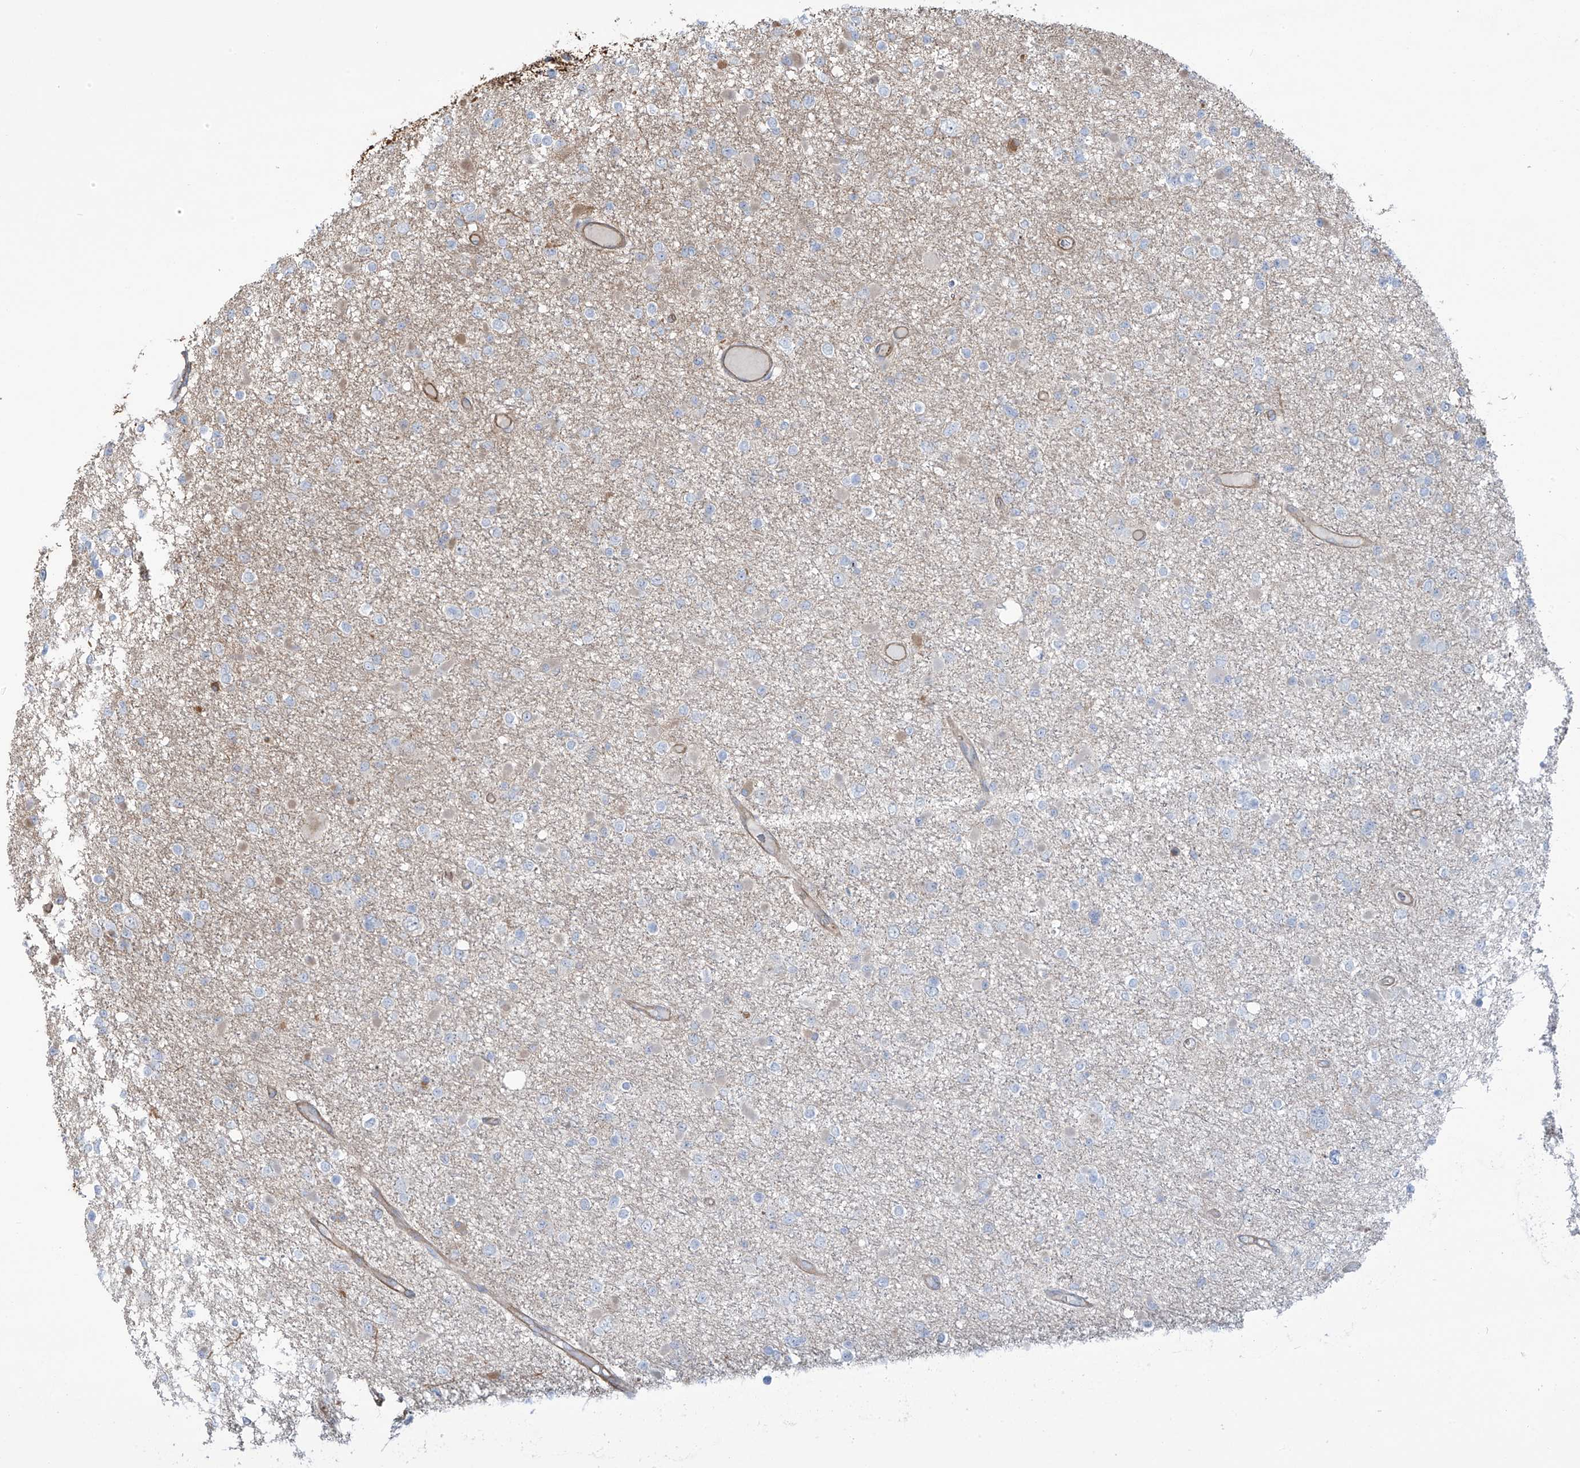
{"staining": {"intensity": "negative", "quantity": "none", "location": "none"}, "tissue": "glioma", "cell_type": "Tumor cells", "image_type": "cancer", "snomed": [{"axis": "morphology", "description": "Glioma, malignant, Low grade"}, {"axis": "topography", "description": "Brain"}], "caption": "Tumor cells are negative for brown protein staining in malignant glioma (low-grade).", "gene": "SLC9A2", "patient": {"sex": "female", "age": 22}}